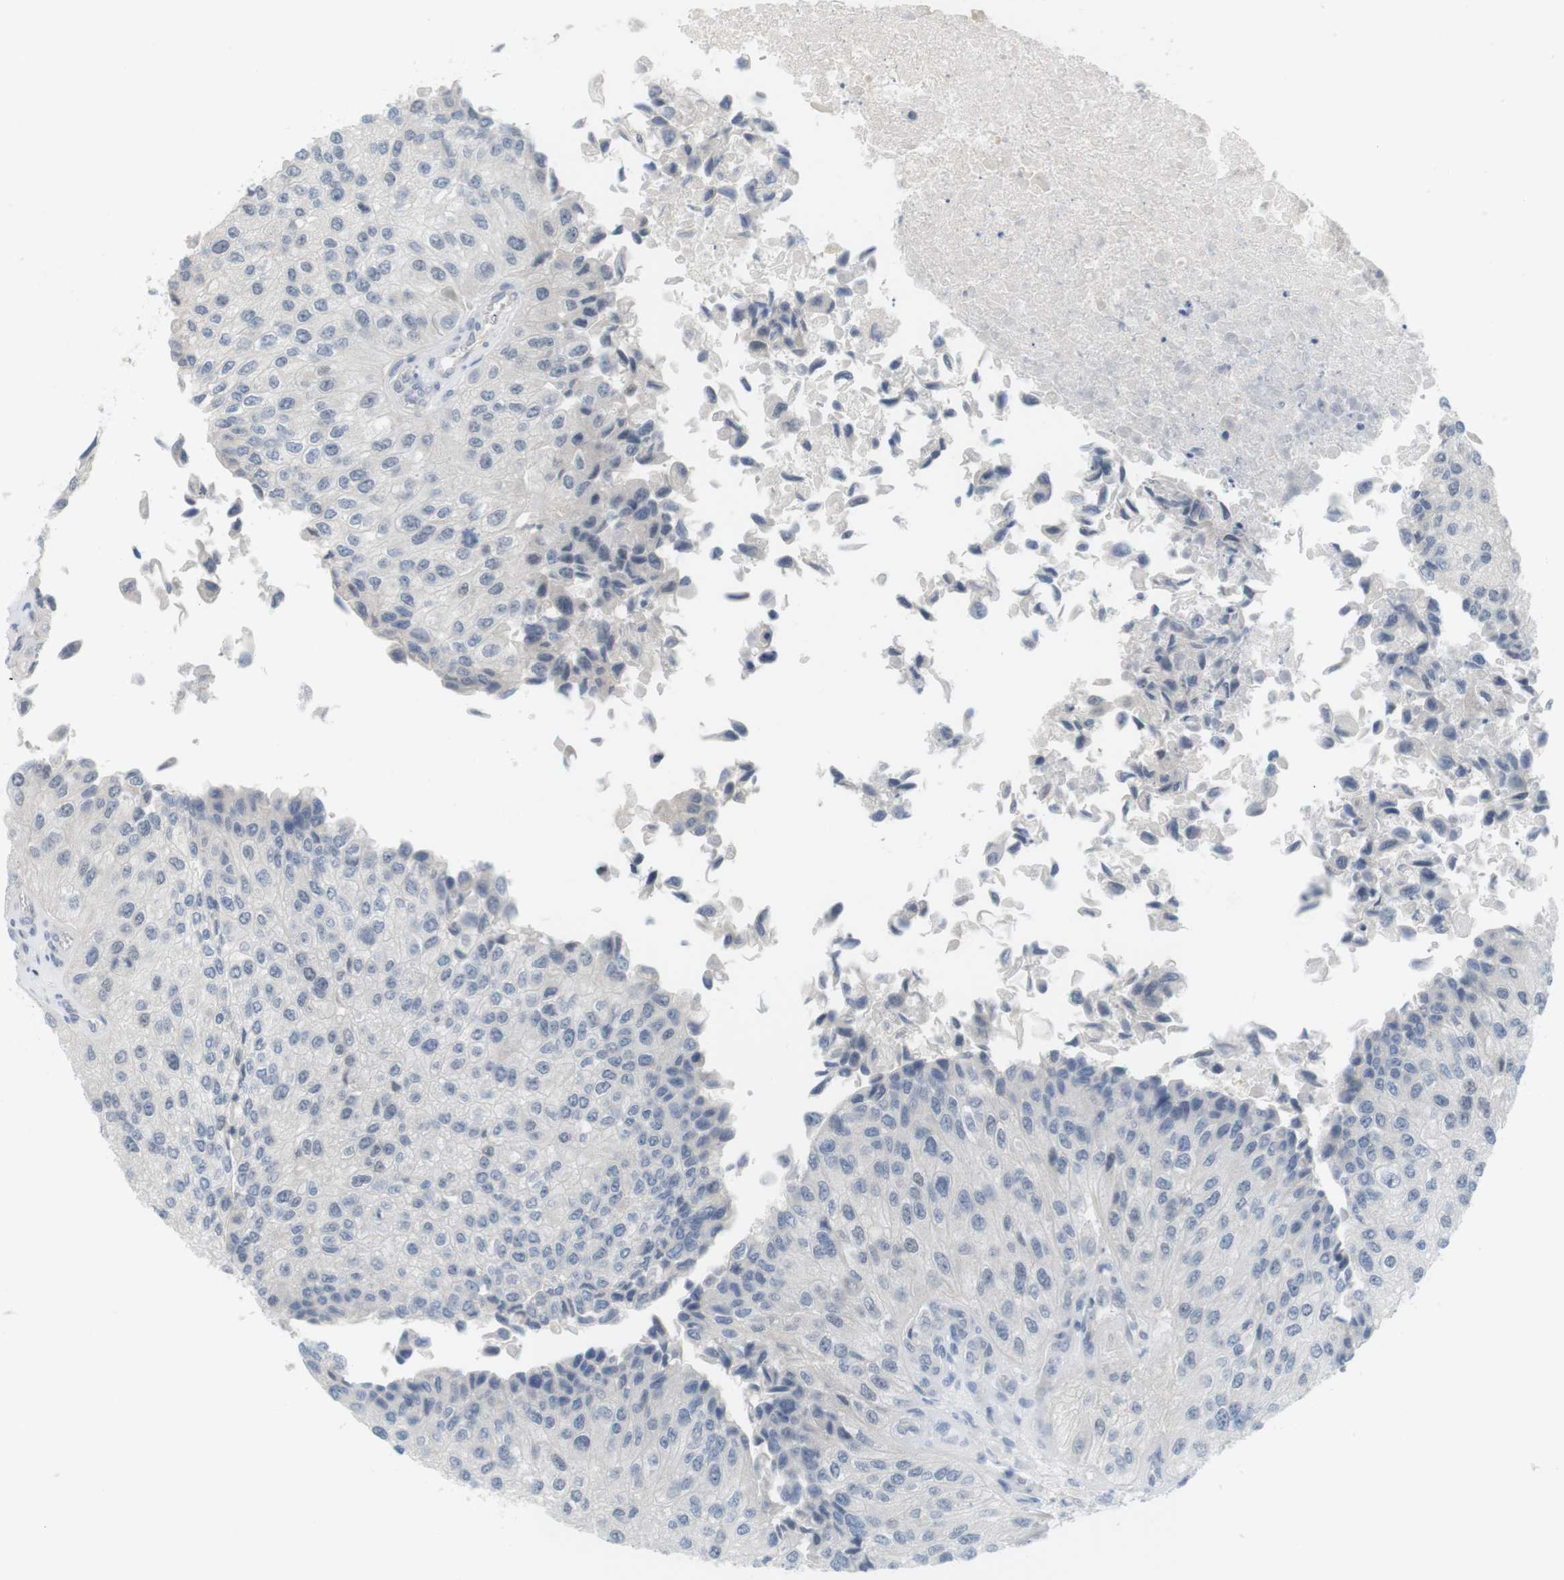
{"staining": {"intensity": "negative", "quantity": "none", "location": "none"}, "tissue": "urothelial cancer", "cell_type": "Tumor cells", "image_type": "cancer", "snomed": [{"axis": "morphology", "description": "Urothelial carcinoma, High grade"}, {"axis": "topography", "description": "Kidney"}, {"axis": "topography", "description": "Urinary bladder"}], "caption": "IHC photomicrograph of urothelial carcinoma (high-grade) stained for a protein (brown), which reveals no staining in tumor cells.", "gene": "CREB3L2", "patient": {"sex": "male", "age": 77}}